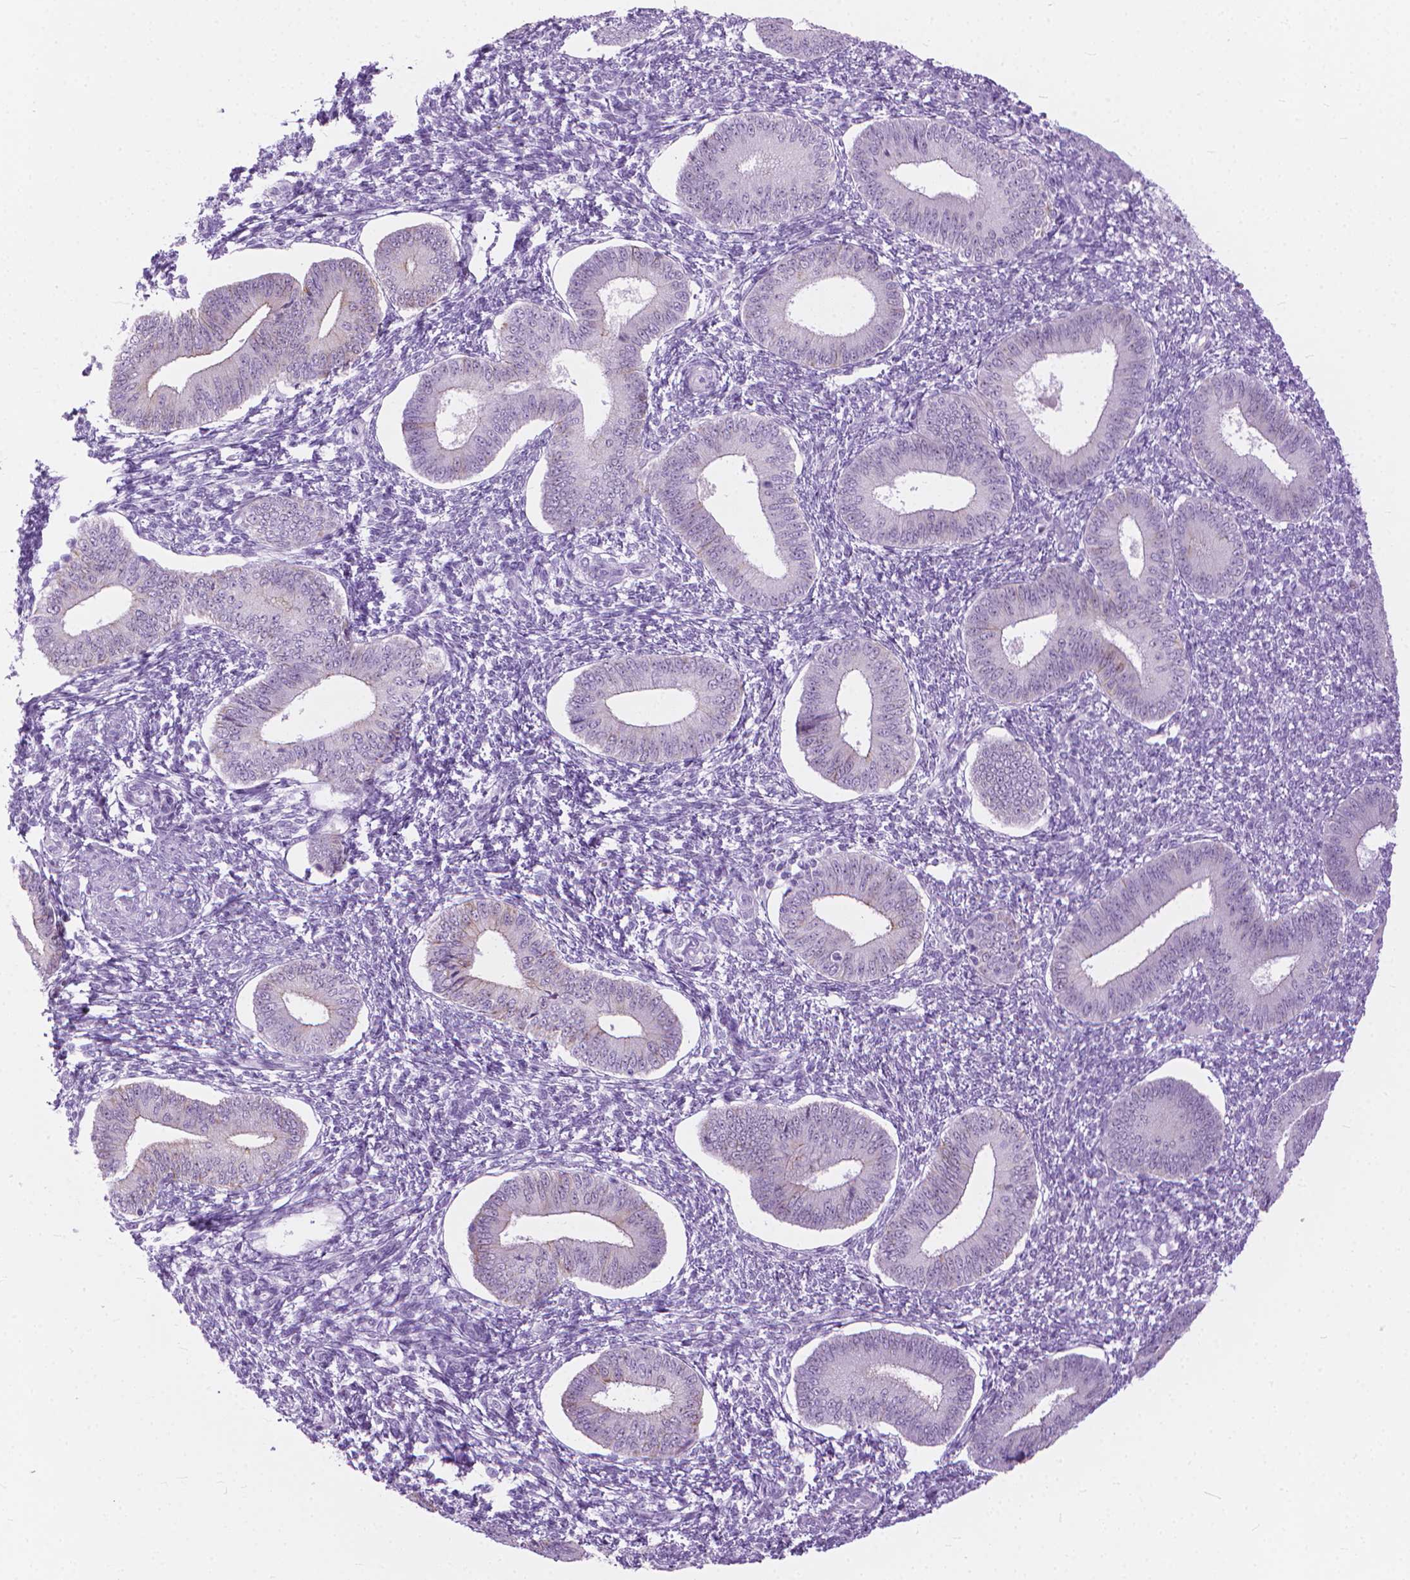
{"staining": {"intensity": "negative", "quantity": "none", "location": "none"}, "tissue": "endometrium", "cell_type": "Cells in endometrial stroma", "image_type": "normal", "snomed": [{"axis": "morphology", "description": "Normal tissue, NOS"}, {"axis": "topography", "description": "Endometrium"}], "caption": "DAB immunohistochemical staining of normal endometrium demonstrates no significant staining in cells in endometrial stroma.", "gene": "HTR2B", "patient": {"sex": "female", "age": 42}}